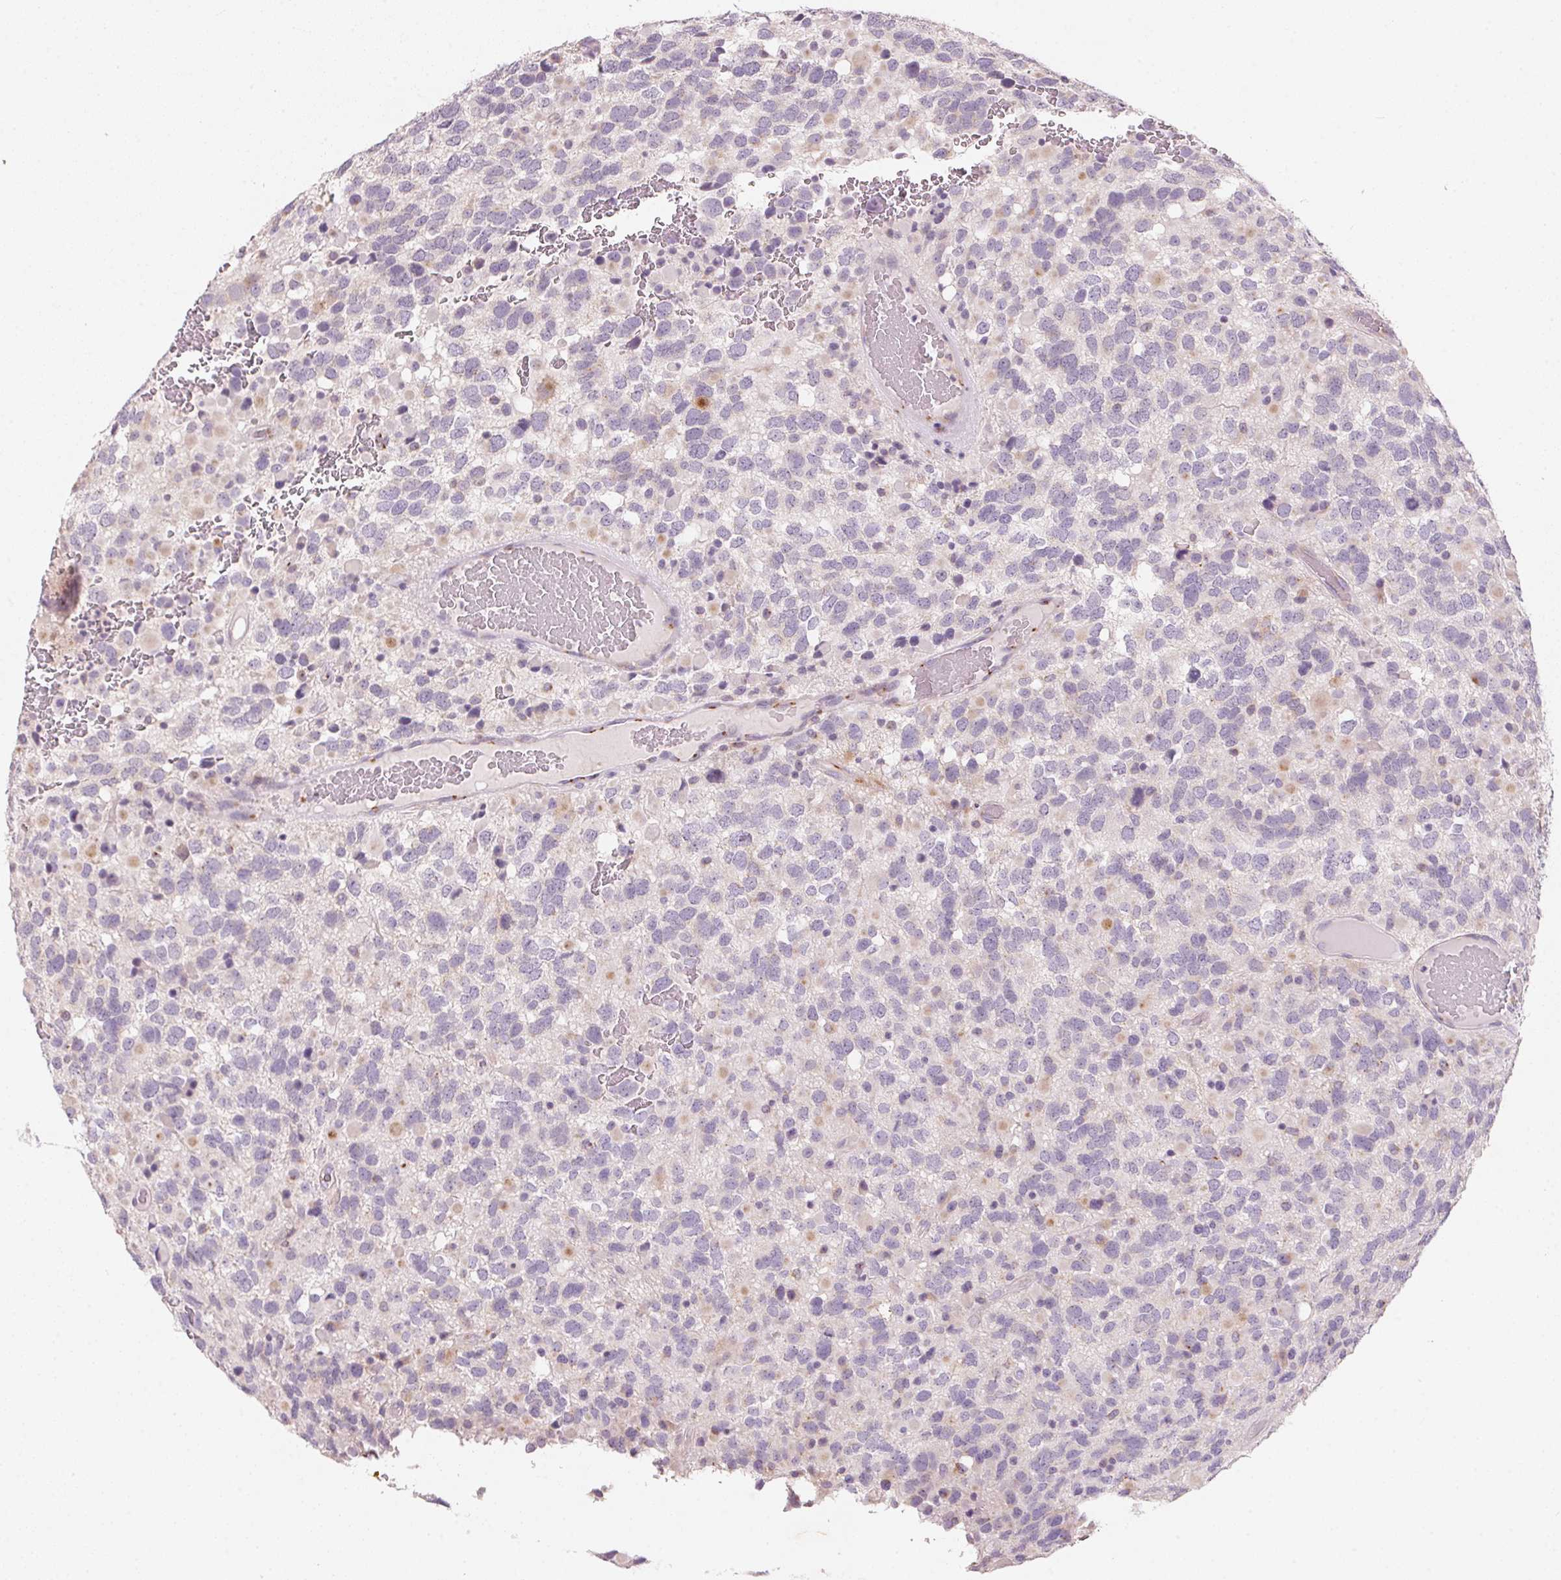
{"staining": {"intensity": "negative", "quantity": "none", "location": "none"}, "tissue": "glioma", "cell_type": "Tumor cells", "image_type": "cancer", "snomed": [{"axis": "morphology", "description": "Glioma, malignant, High grade"}, {"axis": "topography", "description": "Brain"}], "caption": "This is an IHC photomicrograph of glioma. There is no staining in tumor cells.", "gene": "DRAM2", "patient": {"sex": "female", "age": 40}}